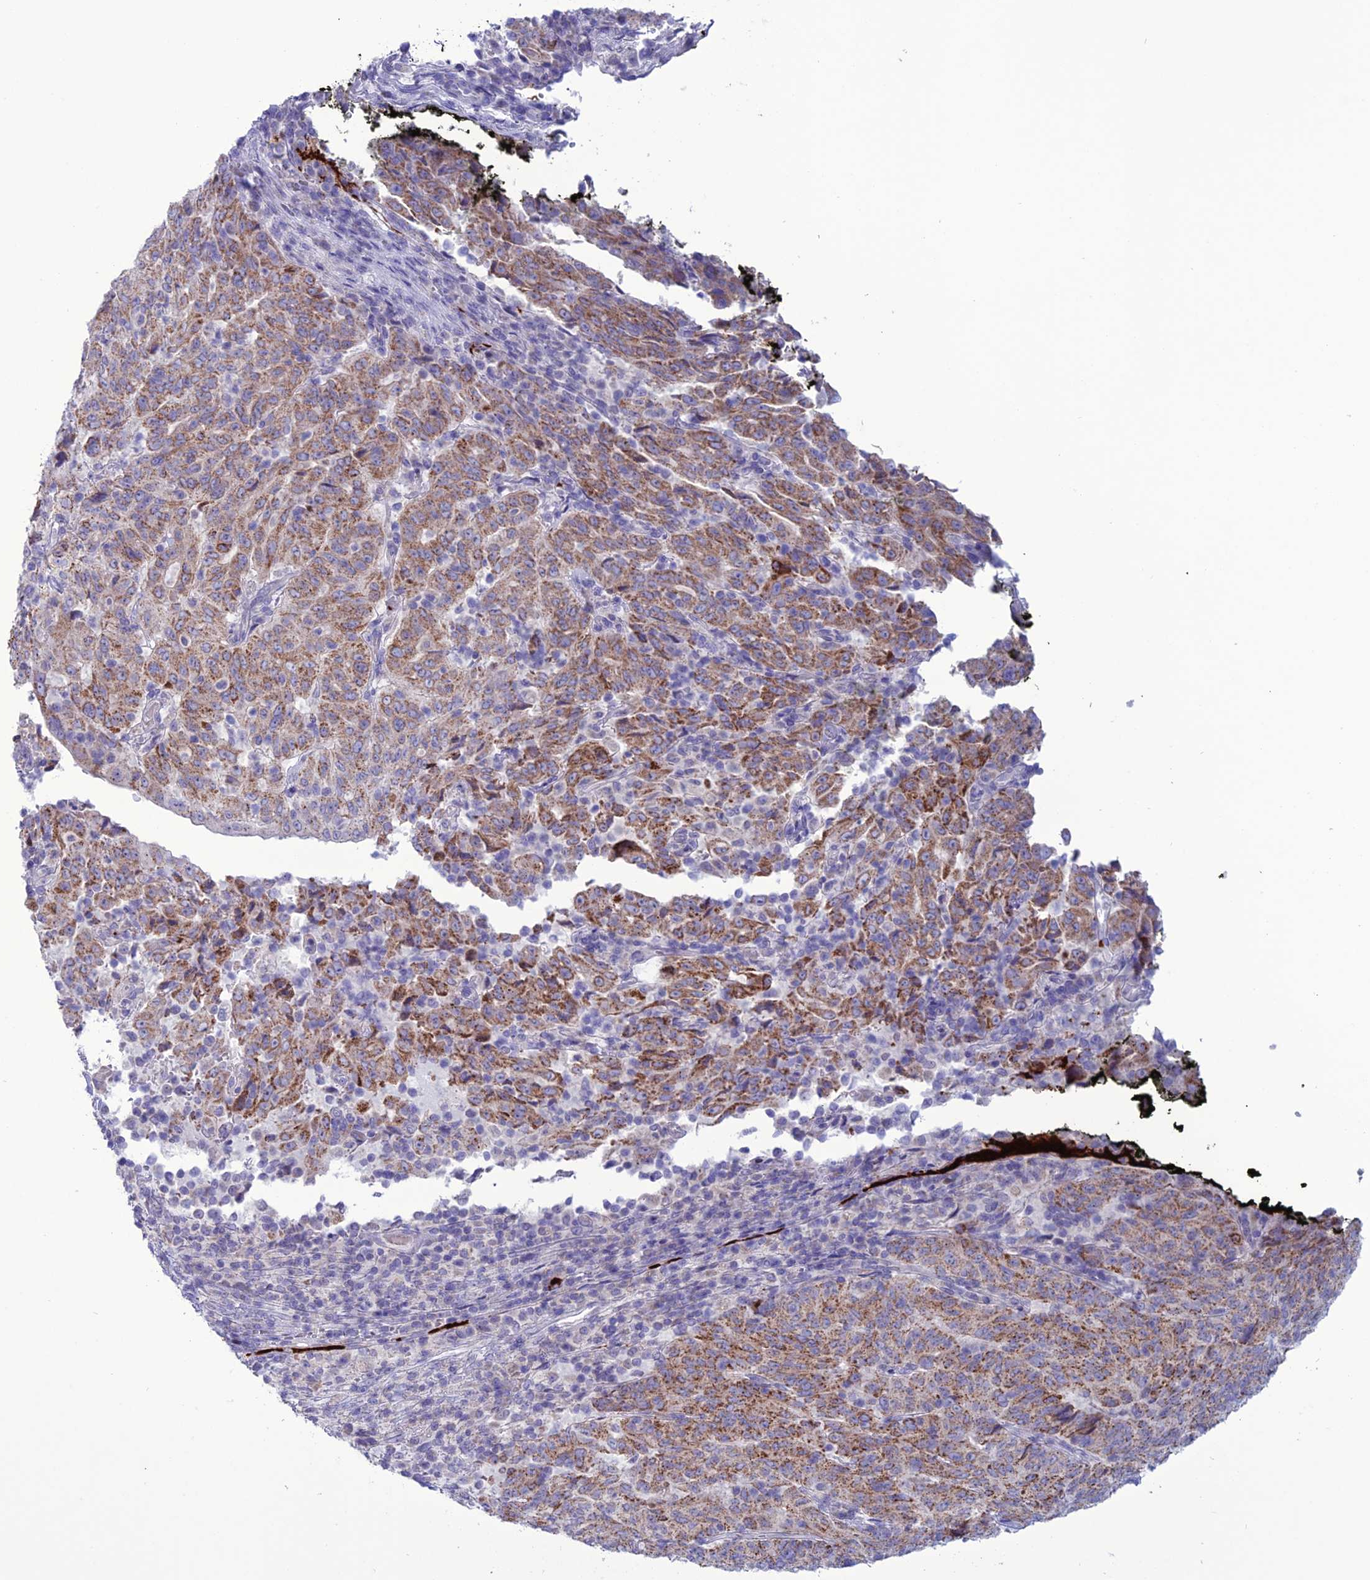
{"staining": {"intensity": "strong", "quantity": ">75%", "location": "cytoplasmic/membranous"}, "tissue": "pancreatic cancer", "cell_type": "Tumor cells", "image_type": "cancer", "snomed": [{"axis": "morphology", "description": "Adenocarcinoma, NOS"}, {"axis": "topography", "description": "Pancreas"}], "caption": "High-power microscopy captured an immunohistochemistry micrograph of adenocarcinoma (pancreatic), revealing strong cytoplasmic/membranous positivity in approximately >75% of tumor cells. Using DAB (3,3'-diaminobenzidine) (brown) and hematoxylin (blue) stains, captured at high magnification using brightfield microscopy.", "gene": "C21orf140", "patient": {"sex": "male", "age": 63}}